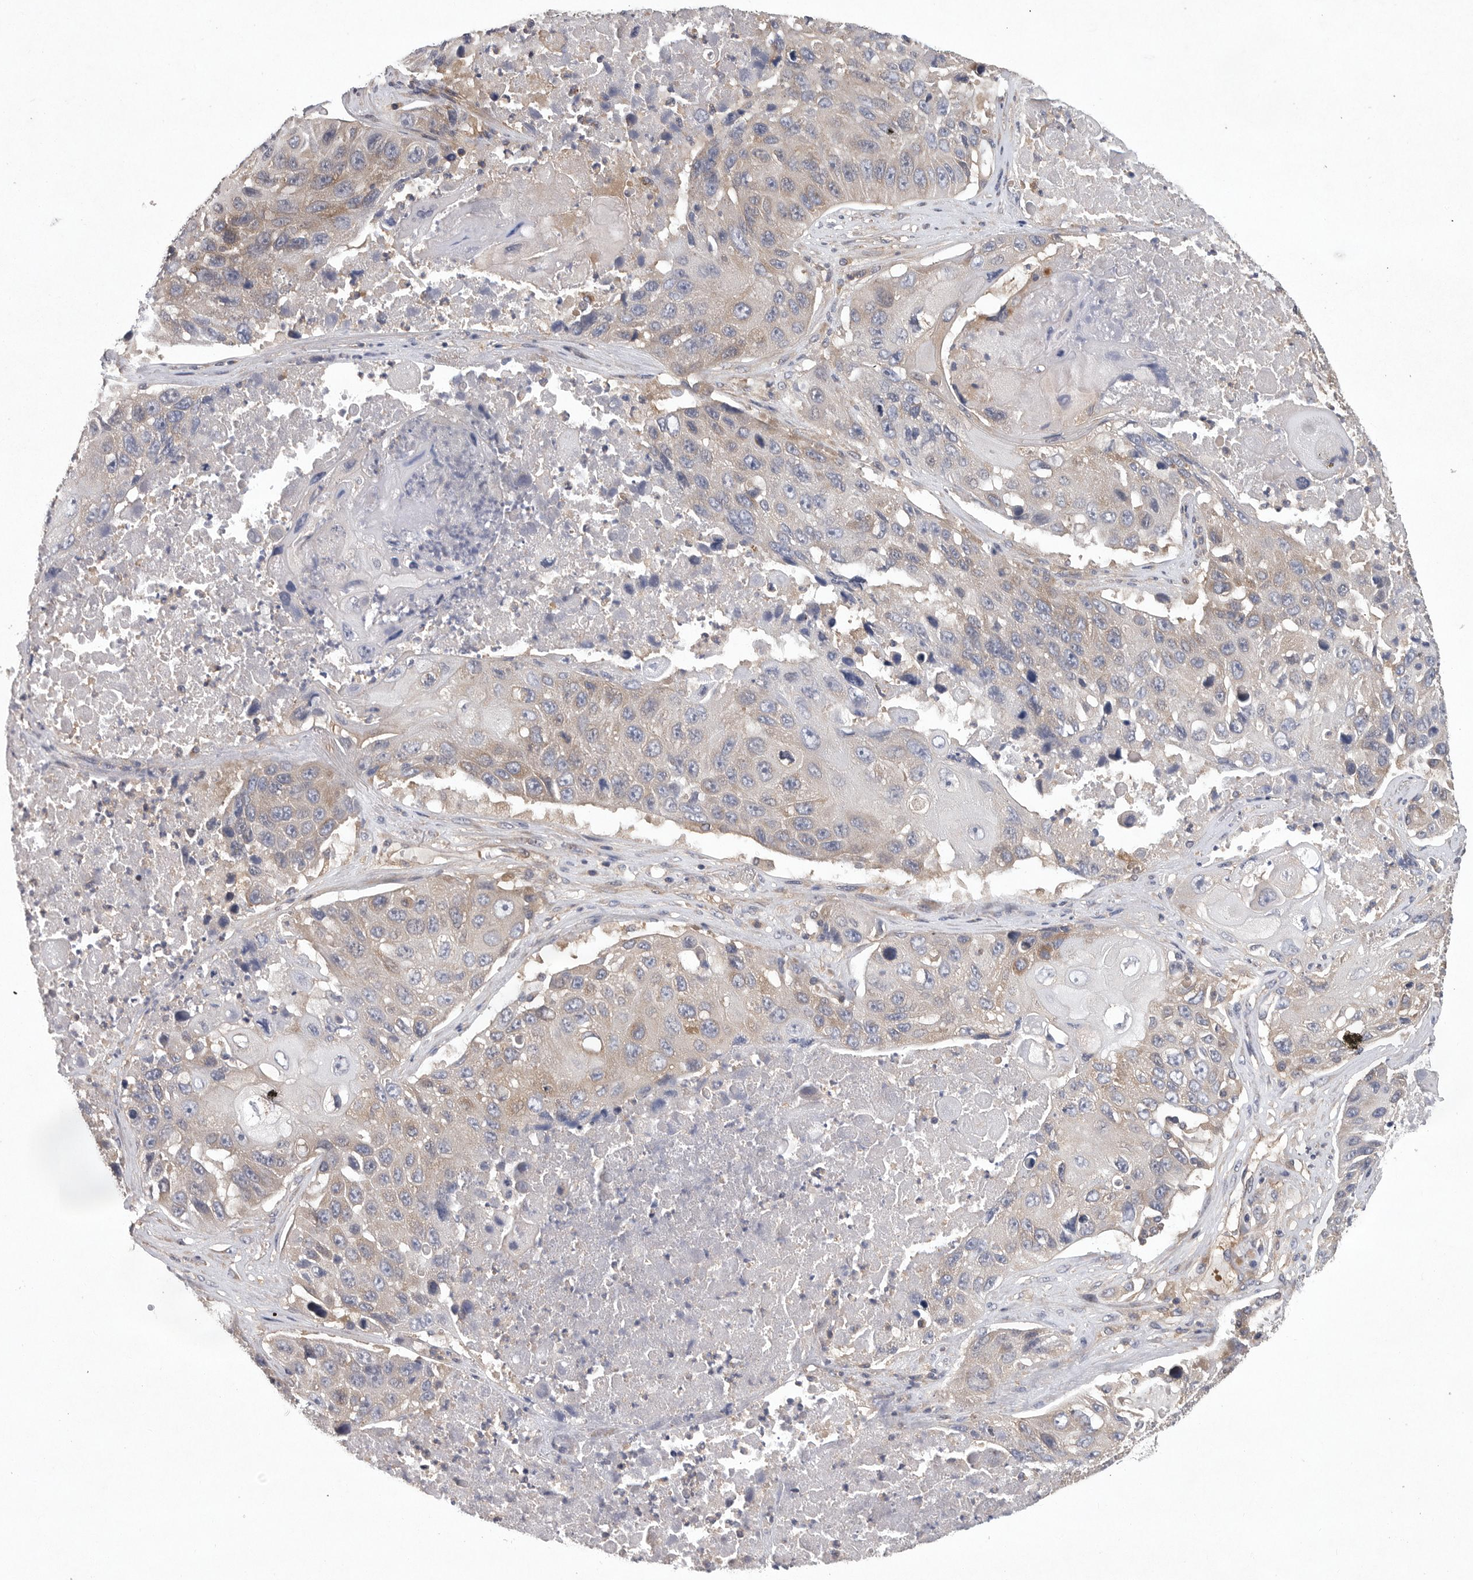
{"staining": {"intensity": "weak", "quantity": "<25%", "location": "cytoplasmic/membranous"}, "tissue": "lung cancer", "cell_type": "Tumor cells", "image_type": "cancer", "snomed": [{"axis": "morphology", "description": "Squamous cell carcinoma, NOS"}, {"axis": "topography", "description": "Lung"}], "caption": "Tumor cells are negative for brown protein staining in lung cancer.", "gene": "OXR1", "patient": {"sex": "male", "age": 61}}